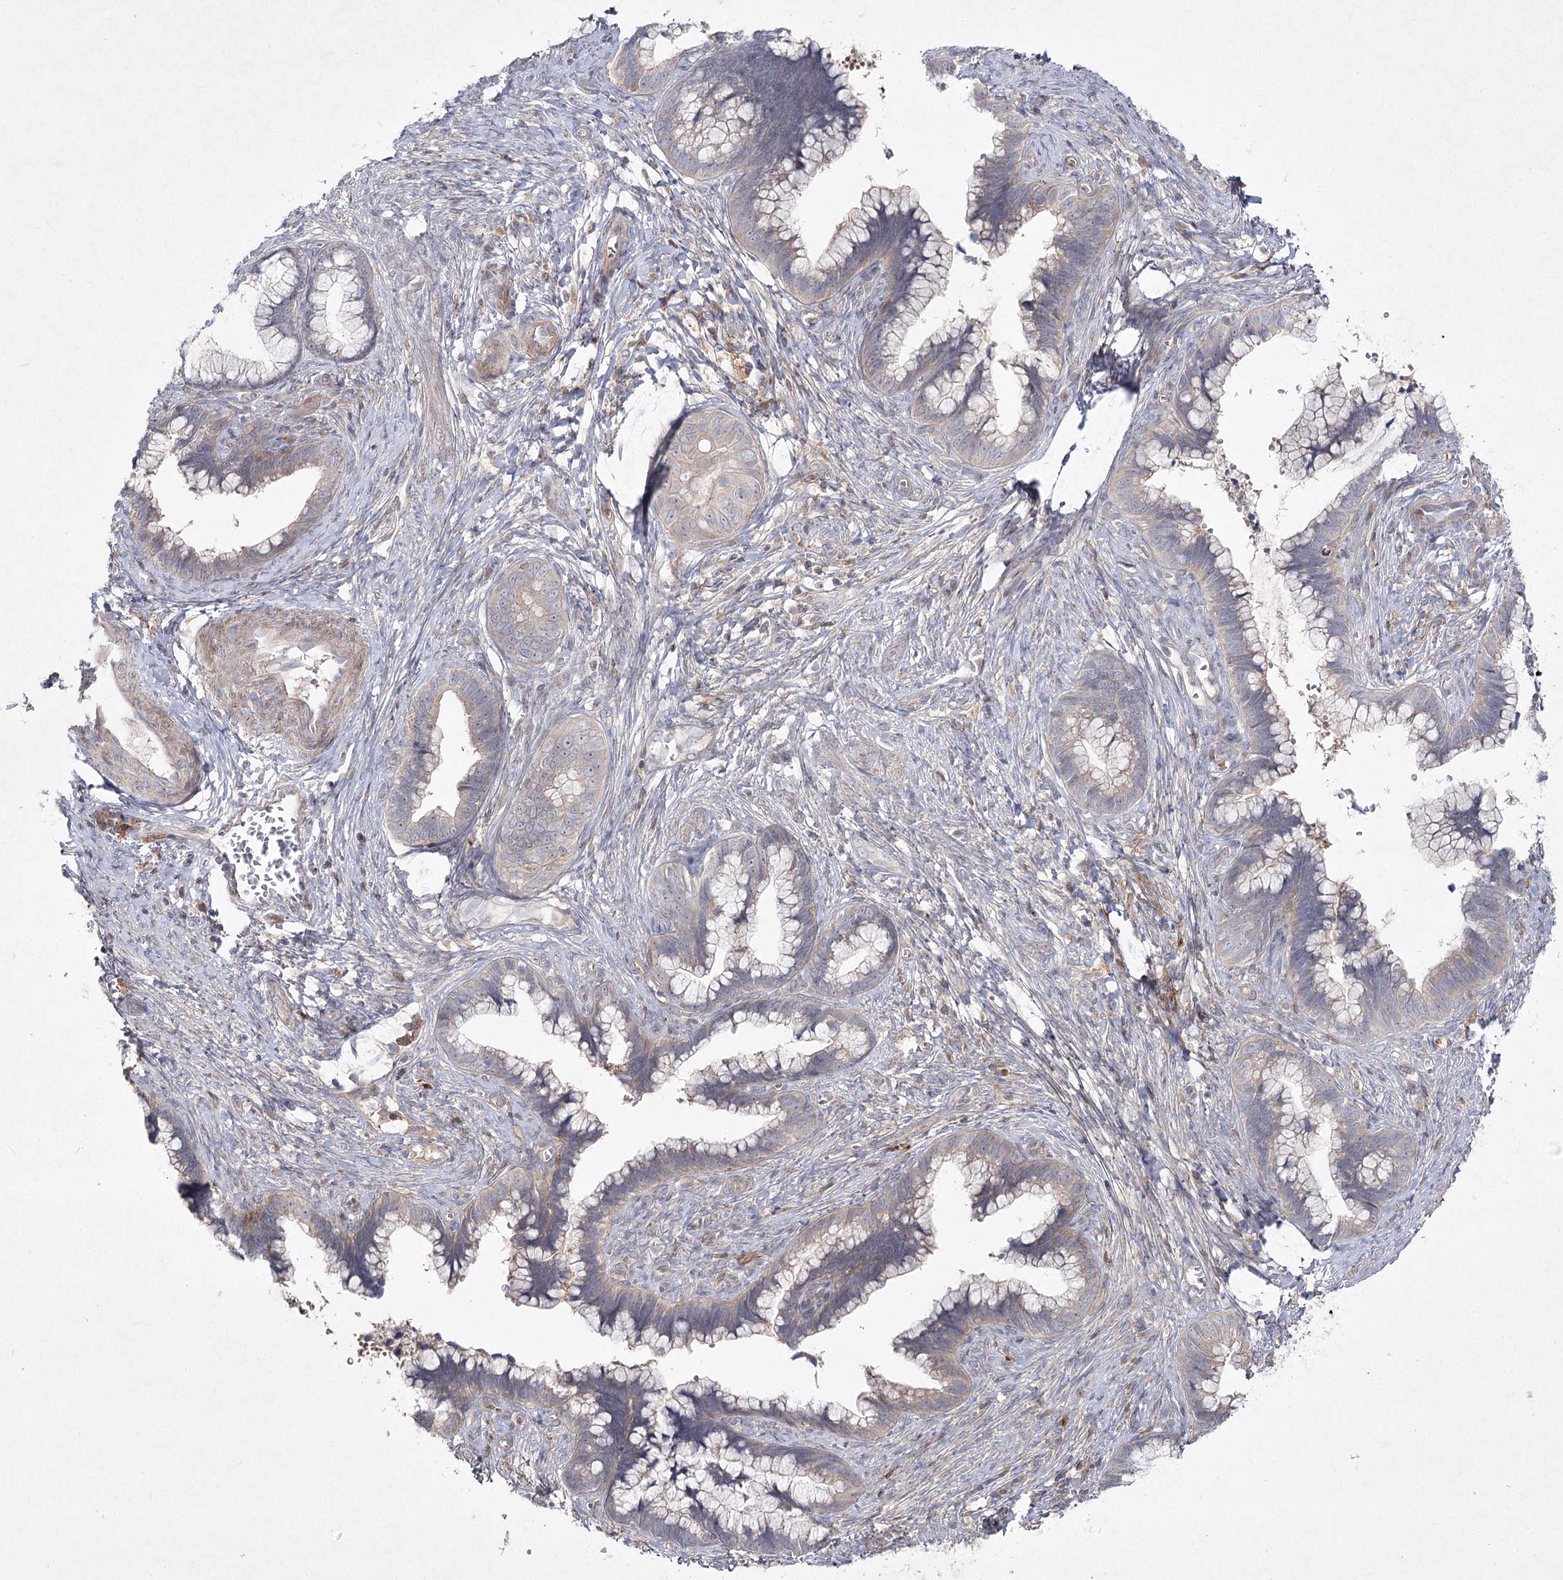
{"staining": {"intensity": "weak", "quantity": "25%-75%", "location": "cytoplasmic/membranous"}, "tissue": "cervical cancer", "cell_type": "Tumor cells", "image_type": "cancer", "snomed": [{"axis": "morphology", "description": "Adenocarcinoma, NOS"}, {"axis": "topography", "description": "Cervix"}], "caption": "The immunohistochemical stain shows weak cytoplasmic/membranous staining in tumor cells of cervical adenocarcinoma tissue.", "gene": "CIB2", "patient": {"sex": "female", "age": 44}}